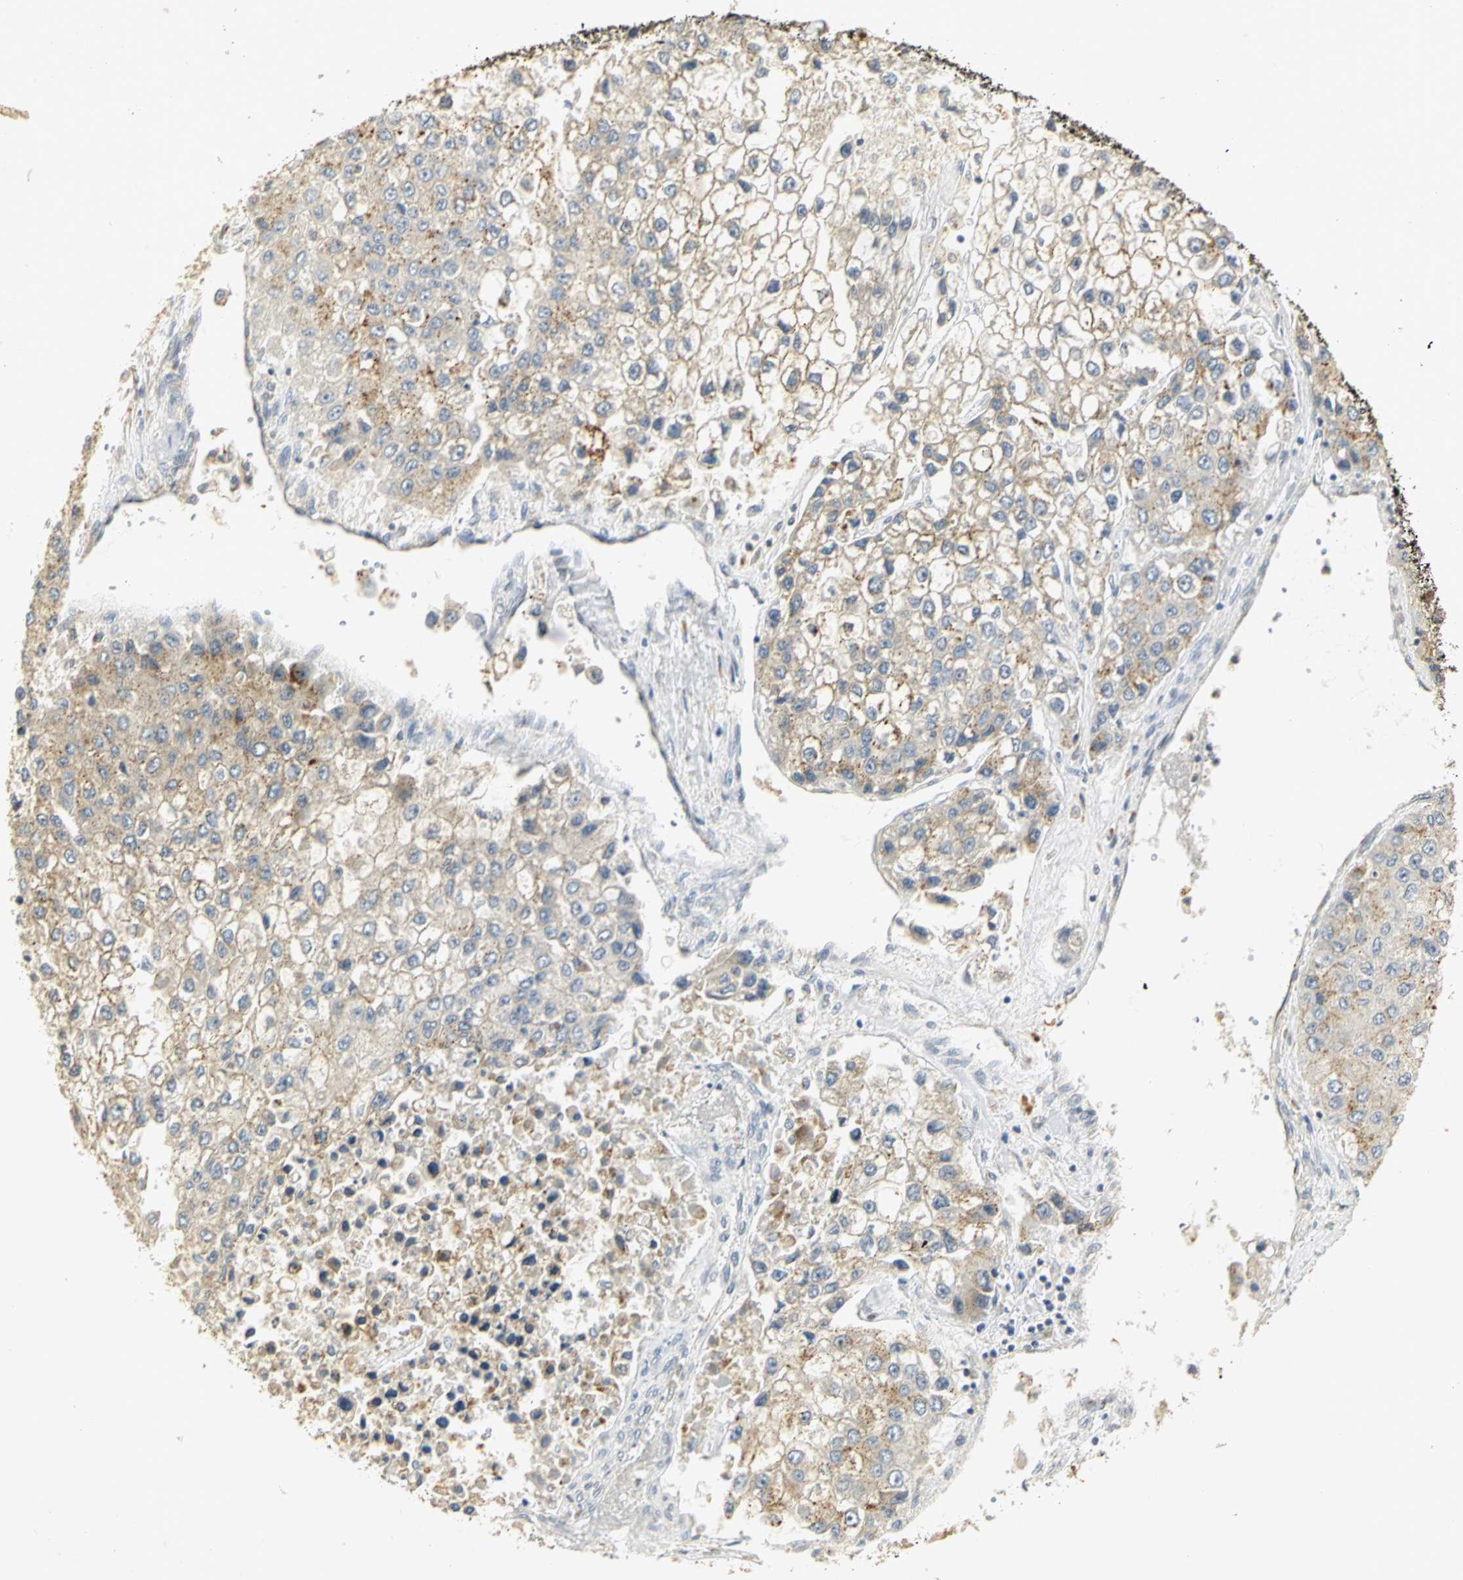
{"staining": {"intensity": "weak", "quantity": "<25%", "location": "cytoplasmic/membranous"}, "tissue": "liver cancer", "cell_type": "Tumor cells", "image_type": "cancer", "snomed": [{"axis": "morphology", "description": "Carcinoma, Hepatocellular, NOS"}, {"axis": "topography", "description": "Liver"}], "caption": "Human liver cancer (hepatocellular carcinoma) stained for a protein using immunohistochemistry reveals no expression in tumor cells.", "gene": "TM9SF2", "patient": {"sex": "female", "age": 66}}